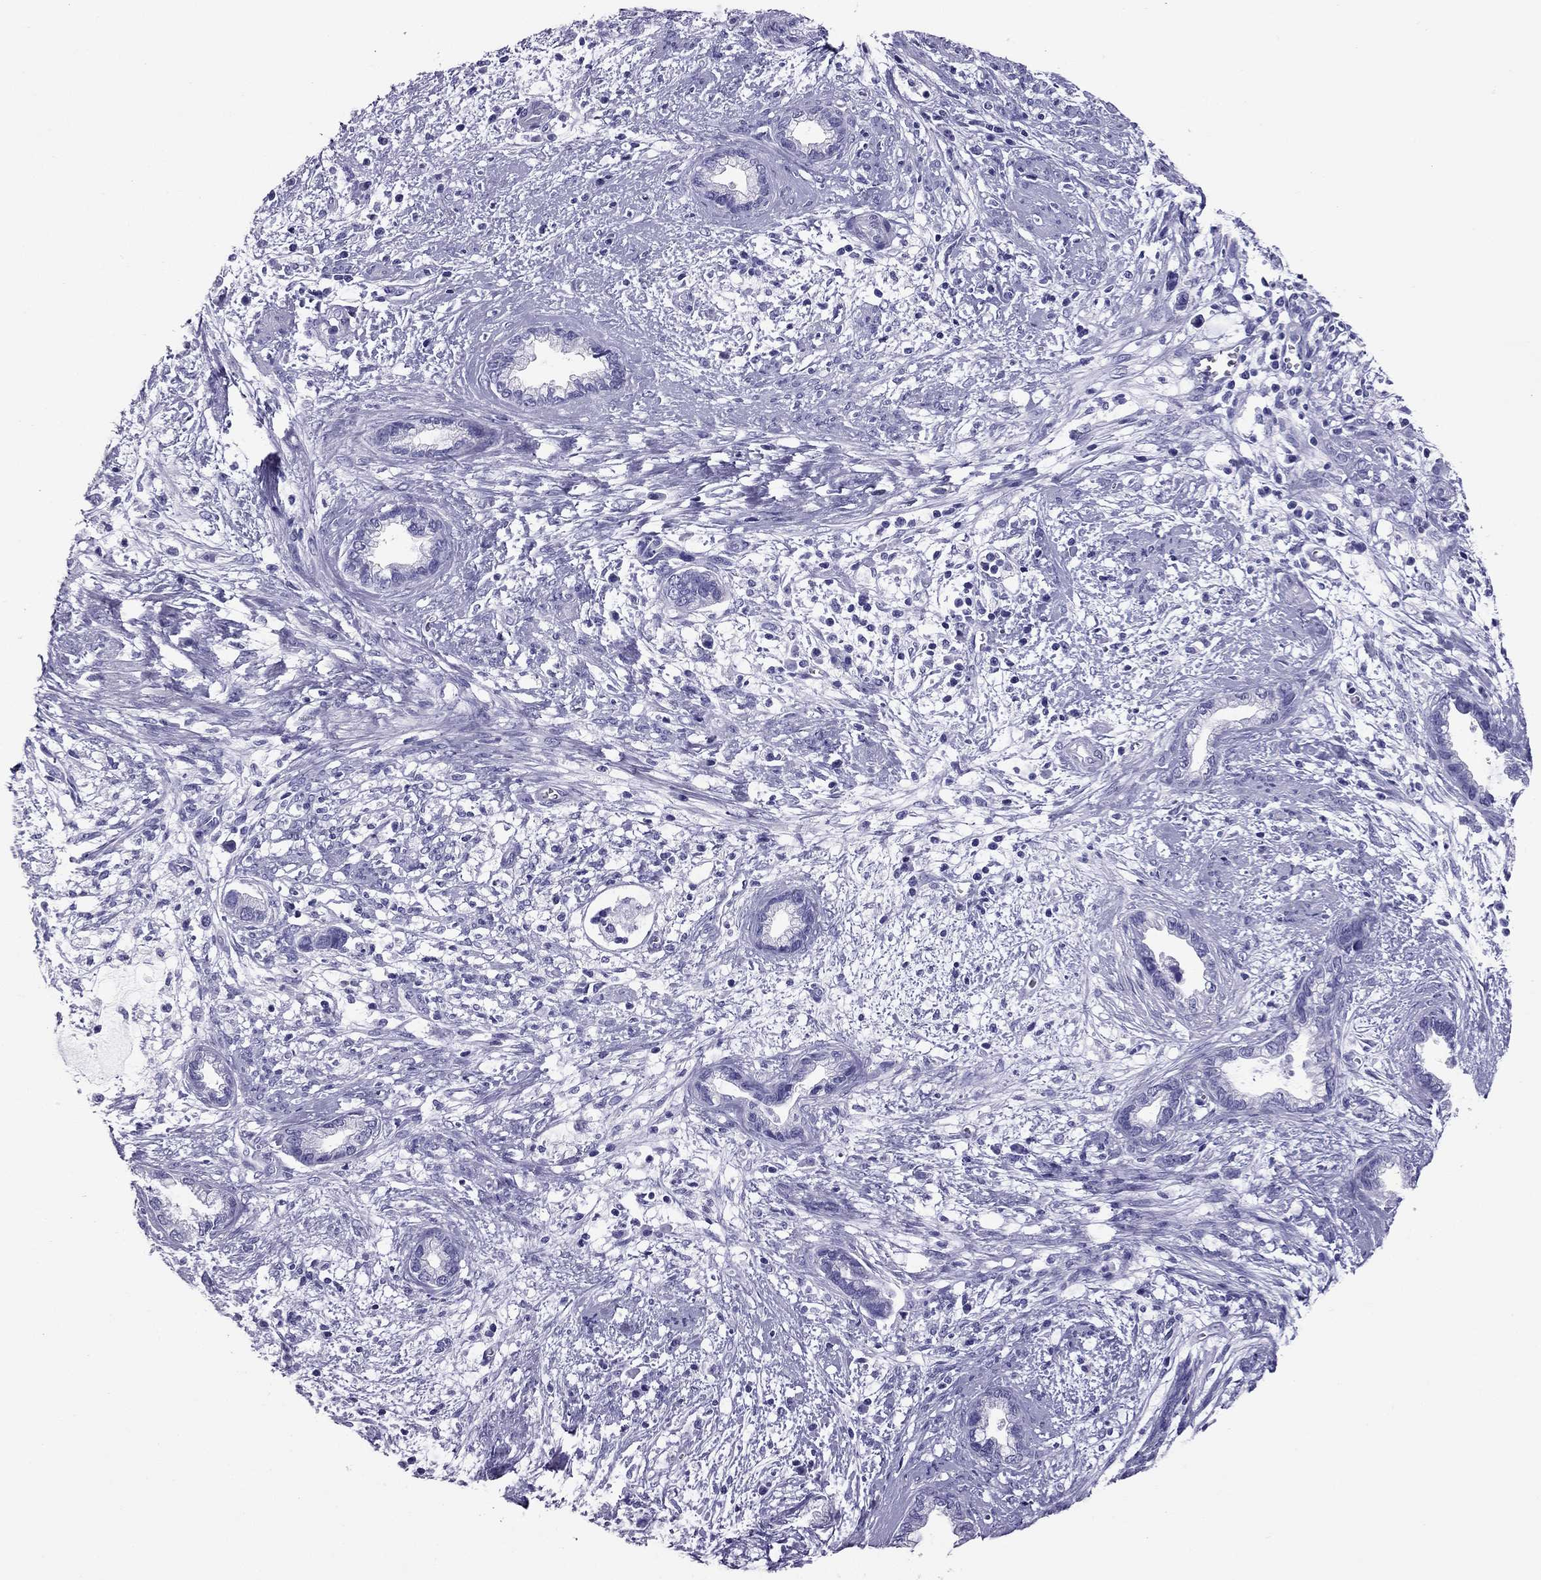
{"staining": {"intensity": "negative", "quantity": "none", "location": "none"}, "tissue": "cervical cancer", "cell_type": "Tumor cells", "image_type": "cancer", "snomed": [{"axis": "morphology", "description": "Adenocarcinoma, NOS"}, {"axis": "topography", "description": "Cervix"}], "caption": "DAB (3,3'-diaminobenzidine) immunohistochemical staining of human cervical cancer (adenocarcinoma) demonstrates no significant expression in tumor cells. (DAB (3,3'-diaminobenzidine) immunohistochemistry visualized using brightfield microscopy, high magnification).", "gene": "PDE6A", "patient": {"sex": "female", "age": 62}}